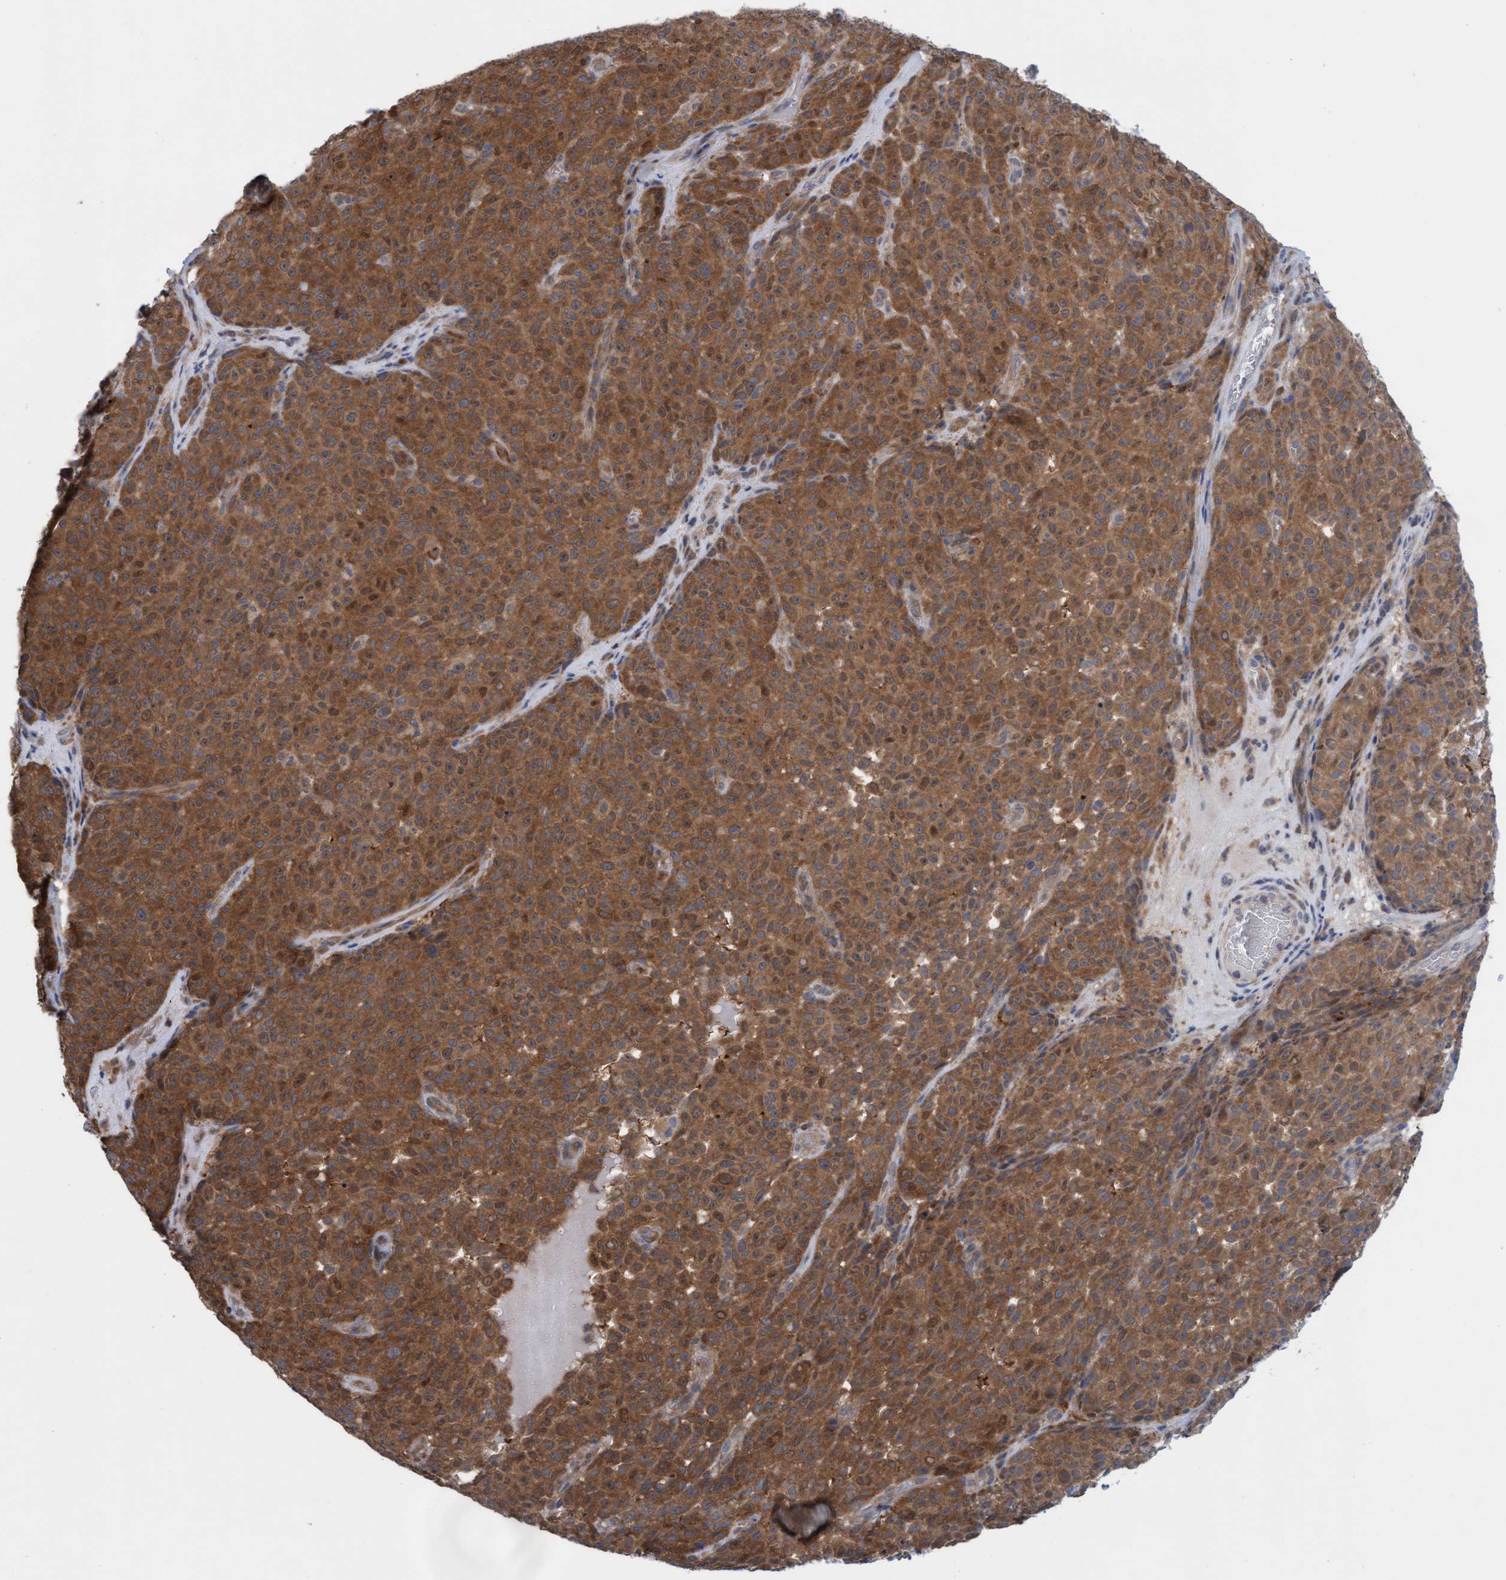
{"staining": {"intensity": "moderate", "quantity": ">75%", "location": "cytoplasmic/membranous"}, "tissue": "melanoma", "cell_type": "Tumor cells", "image_type": "cancer", "snomed": [{"axis": "morphology", "description": "Malignant melanoma, NOS"}, {"axis": "topography", "description": "Skin"}], "caption": "DAB (3,3'-diaminobenzidine) immunohistochemical staining of malignant melanoma exhibits moderate cytoplasmic/membranous protein expression in approximately >75% of tumor cells.", "gene": "KLHL25", "patient": {"sex": "female", "age": 82}}